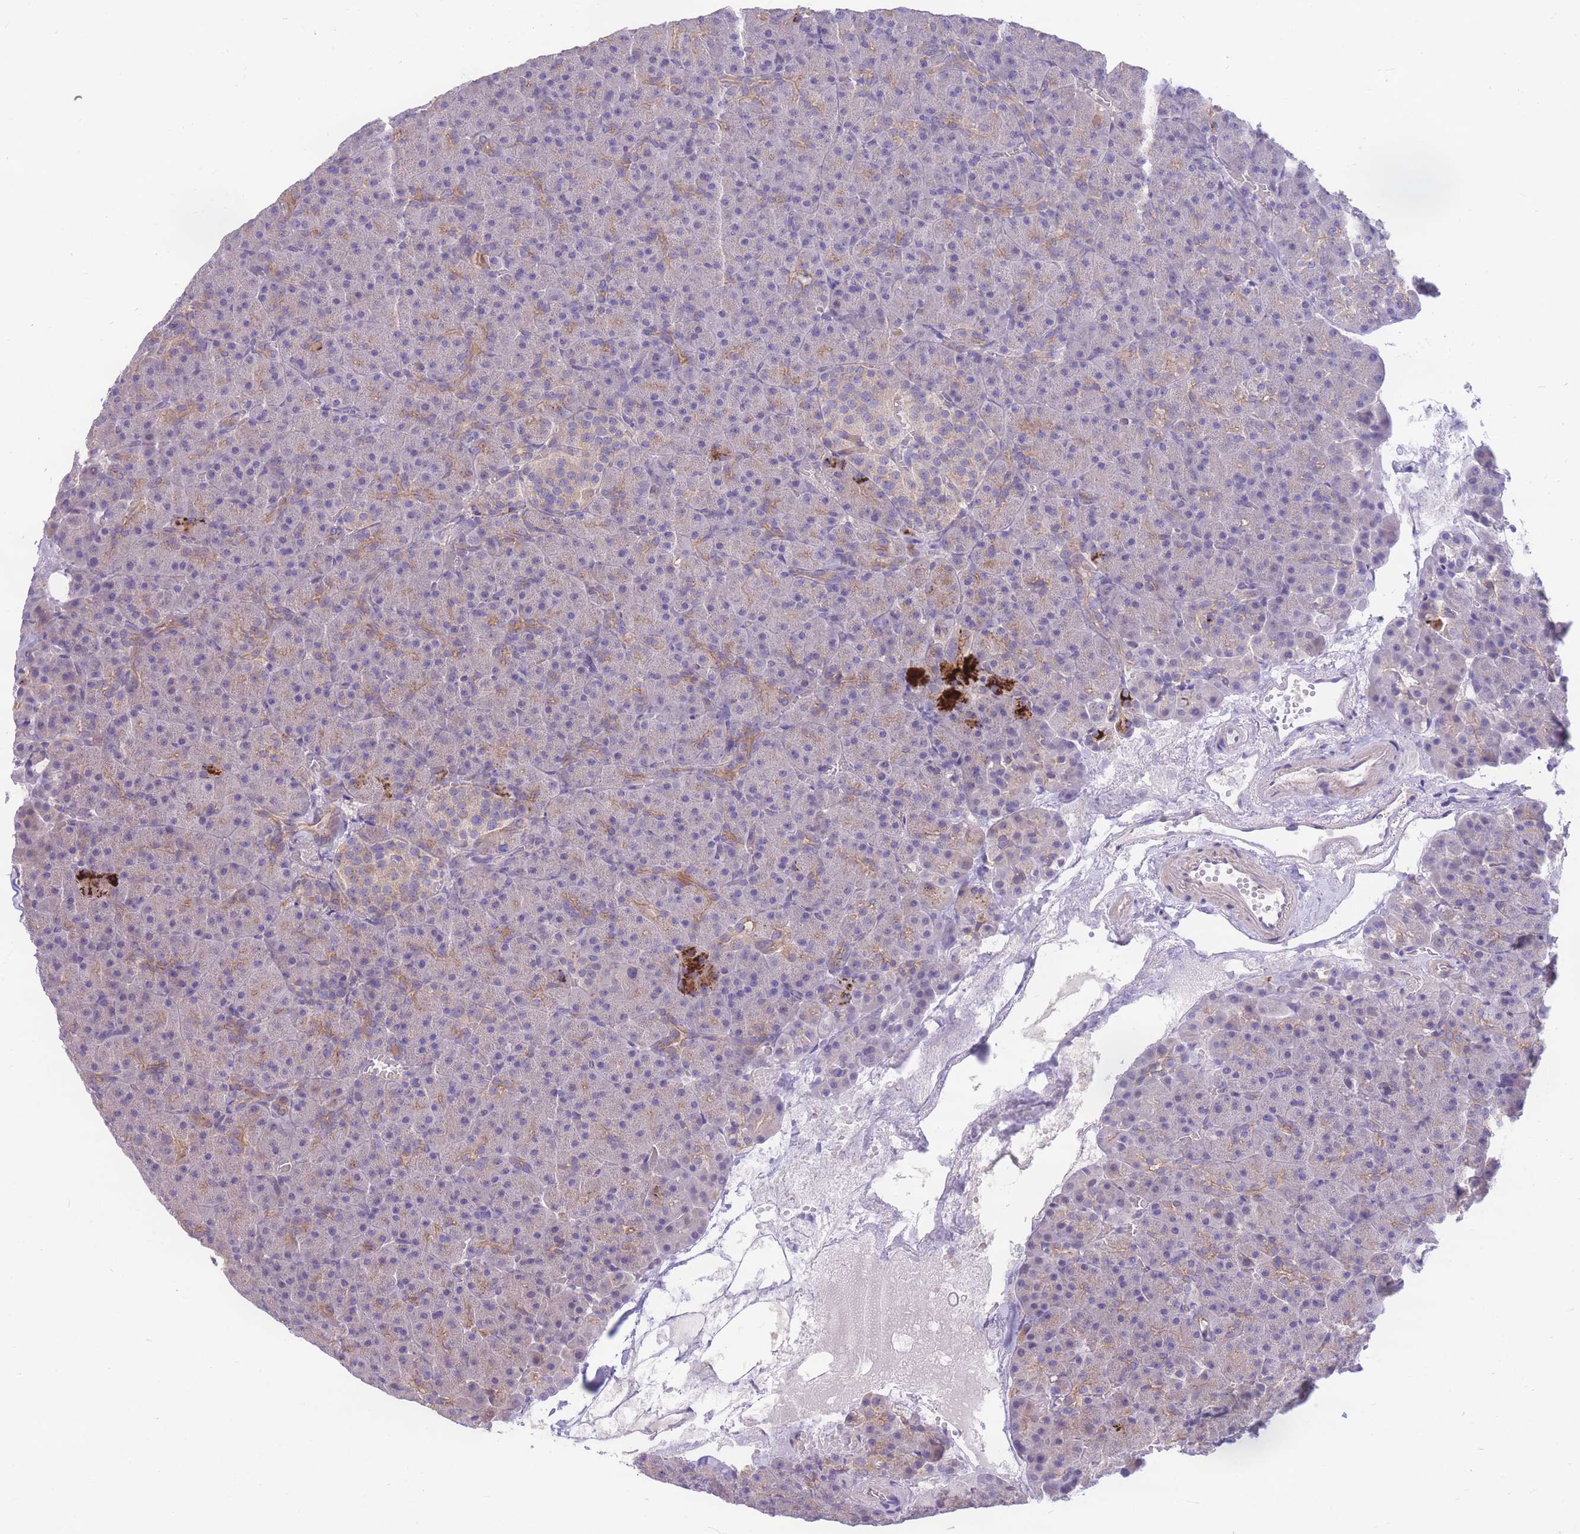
{"staining": {"intensity": "moderate", "quantity": "<25%", "location": "cytoplasmic/membranous"}, "tissue": "pancreas", "cell_type": "Exocrine glandular cells", "image_type": "normal", "snomed": [{"axis": "morphology", "description": "Normal tissue, NOS"}, {"axis": "topography", "description": "Pancreas"}], "caption": "This image displays IHC staining of benign pancreas, with low moderate cytoplasmic/membranous expression in about <25% of exocrine glandular cells.", "gene": "OR5T1", "patient": {"sex": "female", "age": 74}}